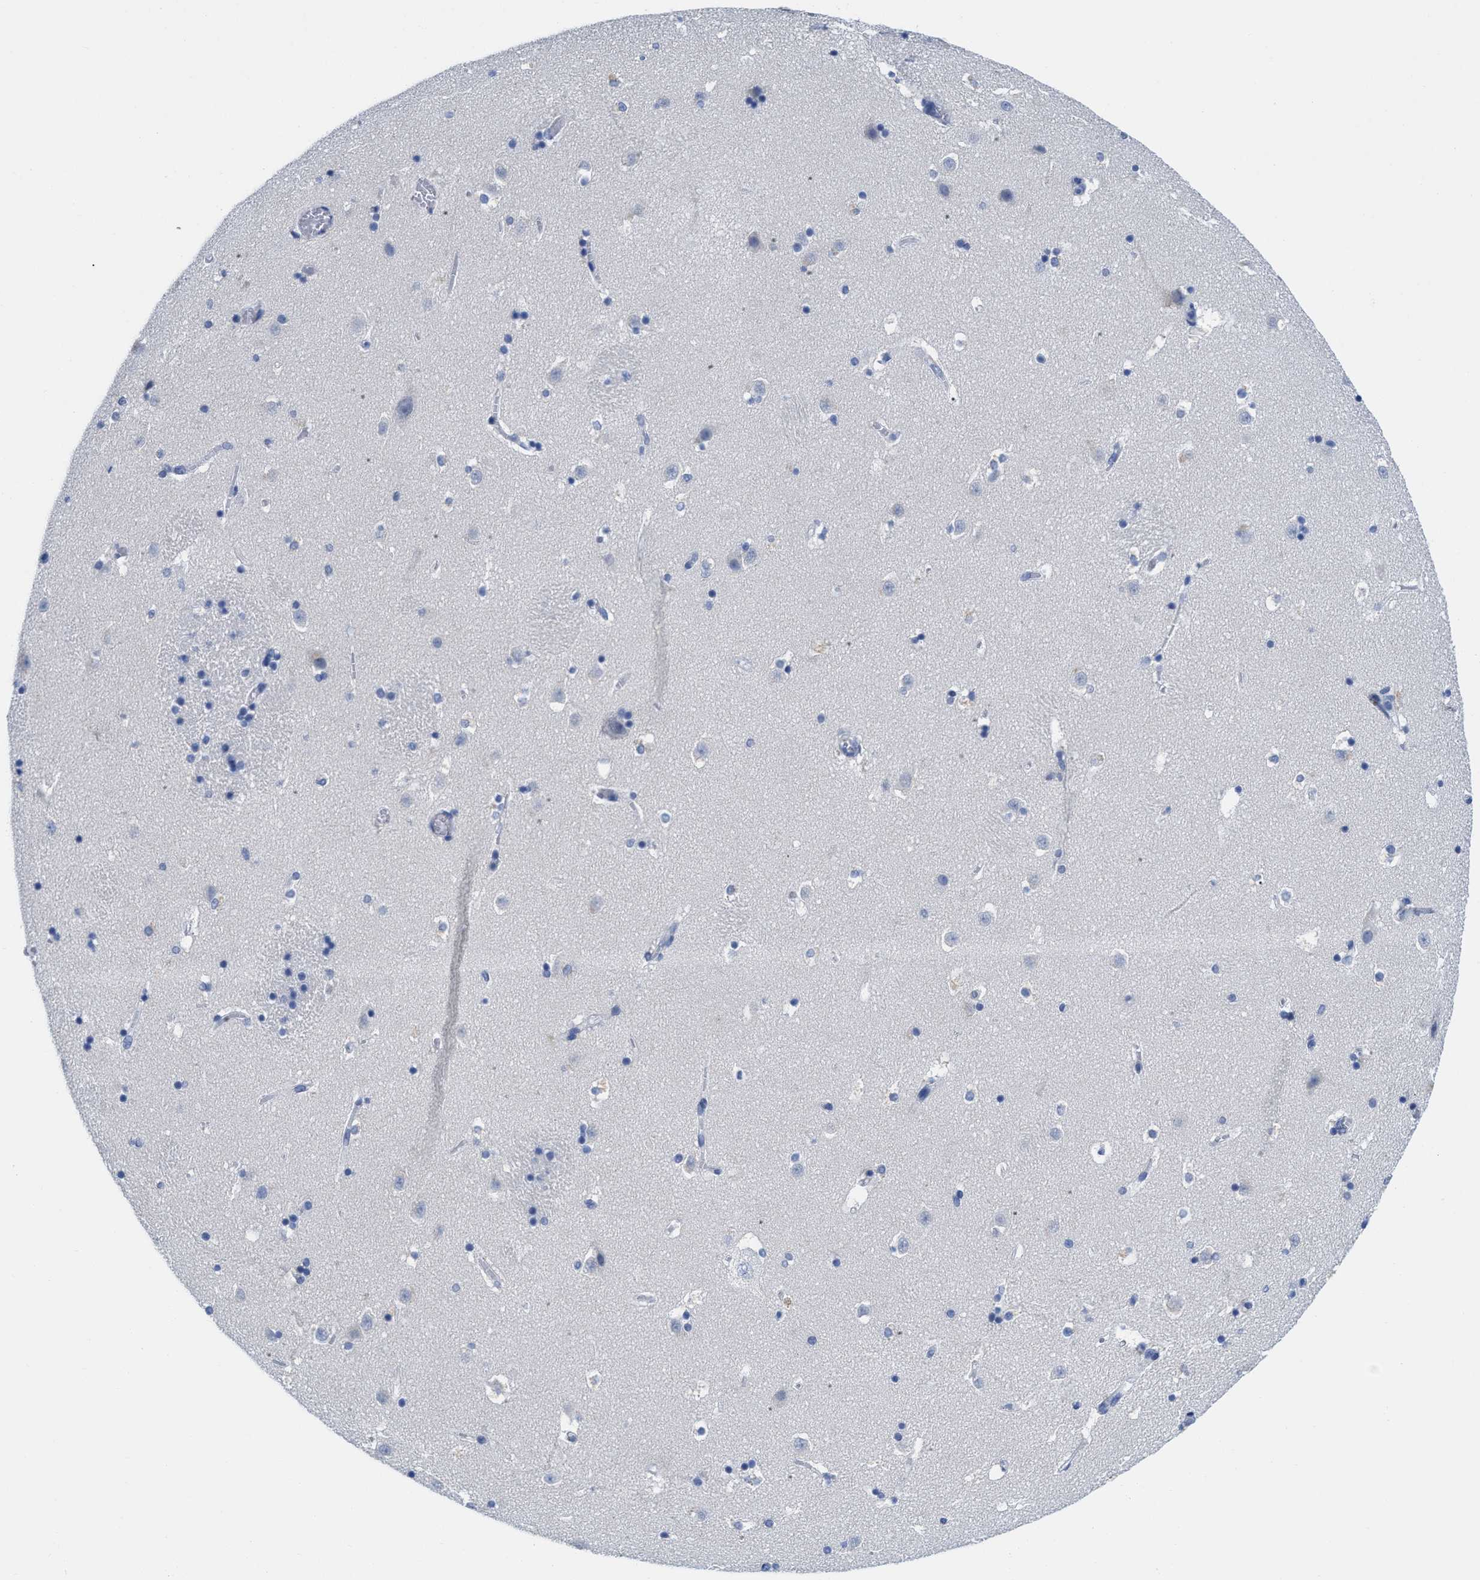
{"staining": {"intensity": "negative", "quantity": "none", "location": "none"}, "tissue": "caudate", "cell_type": "Glial cells", "image_type": "normal", "snomed": [{"axis": "morphology", "description": "Normal tissue, NOS"}, {"axis": "topography", "description": "Lateral ventricle wall"}], "caption": "Histopathology image shows no protein staining in glial cells of unremarkable caudate. (Stains: DAB (3,3'-diaminobenzidine) immunohistochemistry (IHC) with hematoxylin counter stain, Microscopy: brightfield microscopy at high magnification).", "gene": "PYY", "patient": {"sex": "male", "age": 45}}